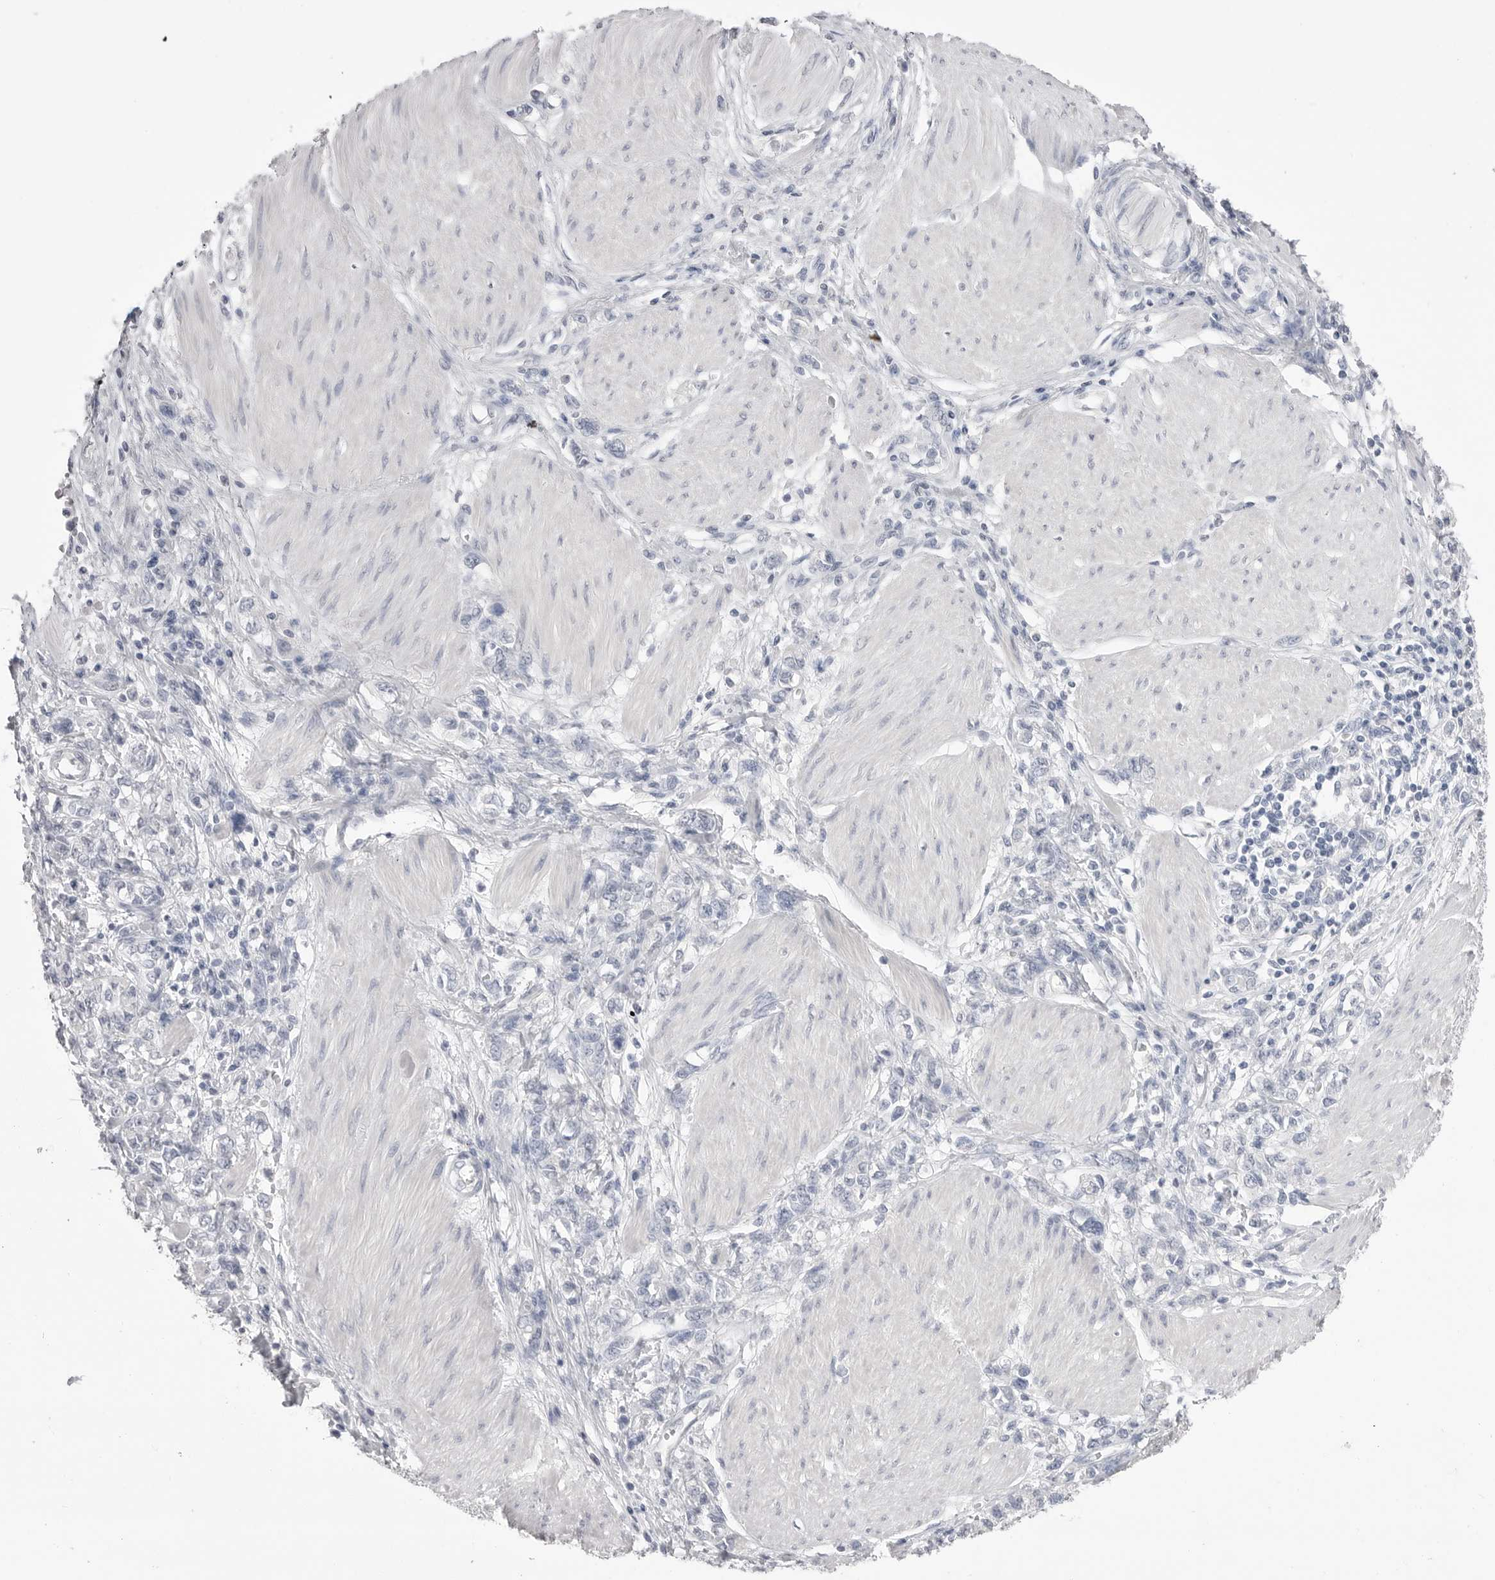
{"staining": {"intensity": "negative", "quantity": "none", "location": "none"}, "tissue": "stomach cancer", "cell_type": "Tumor cells", "image_type": "cancer", "snomed": [{"axis": "morphology", "description": "Adenocarcinoma, NOS"}, {"axis": "topography", "description": "Stomach"}], "caption": "This is an immunohistochemistry (IHC) micrograph of stomach cancer (adenocarcinoma). There is no expression in tumor cells.", "gene": "CPB1", "patient": {"sex": "female", "age": 76}}